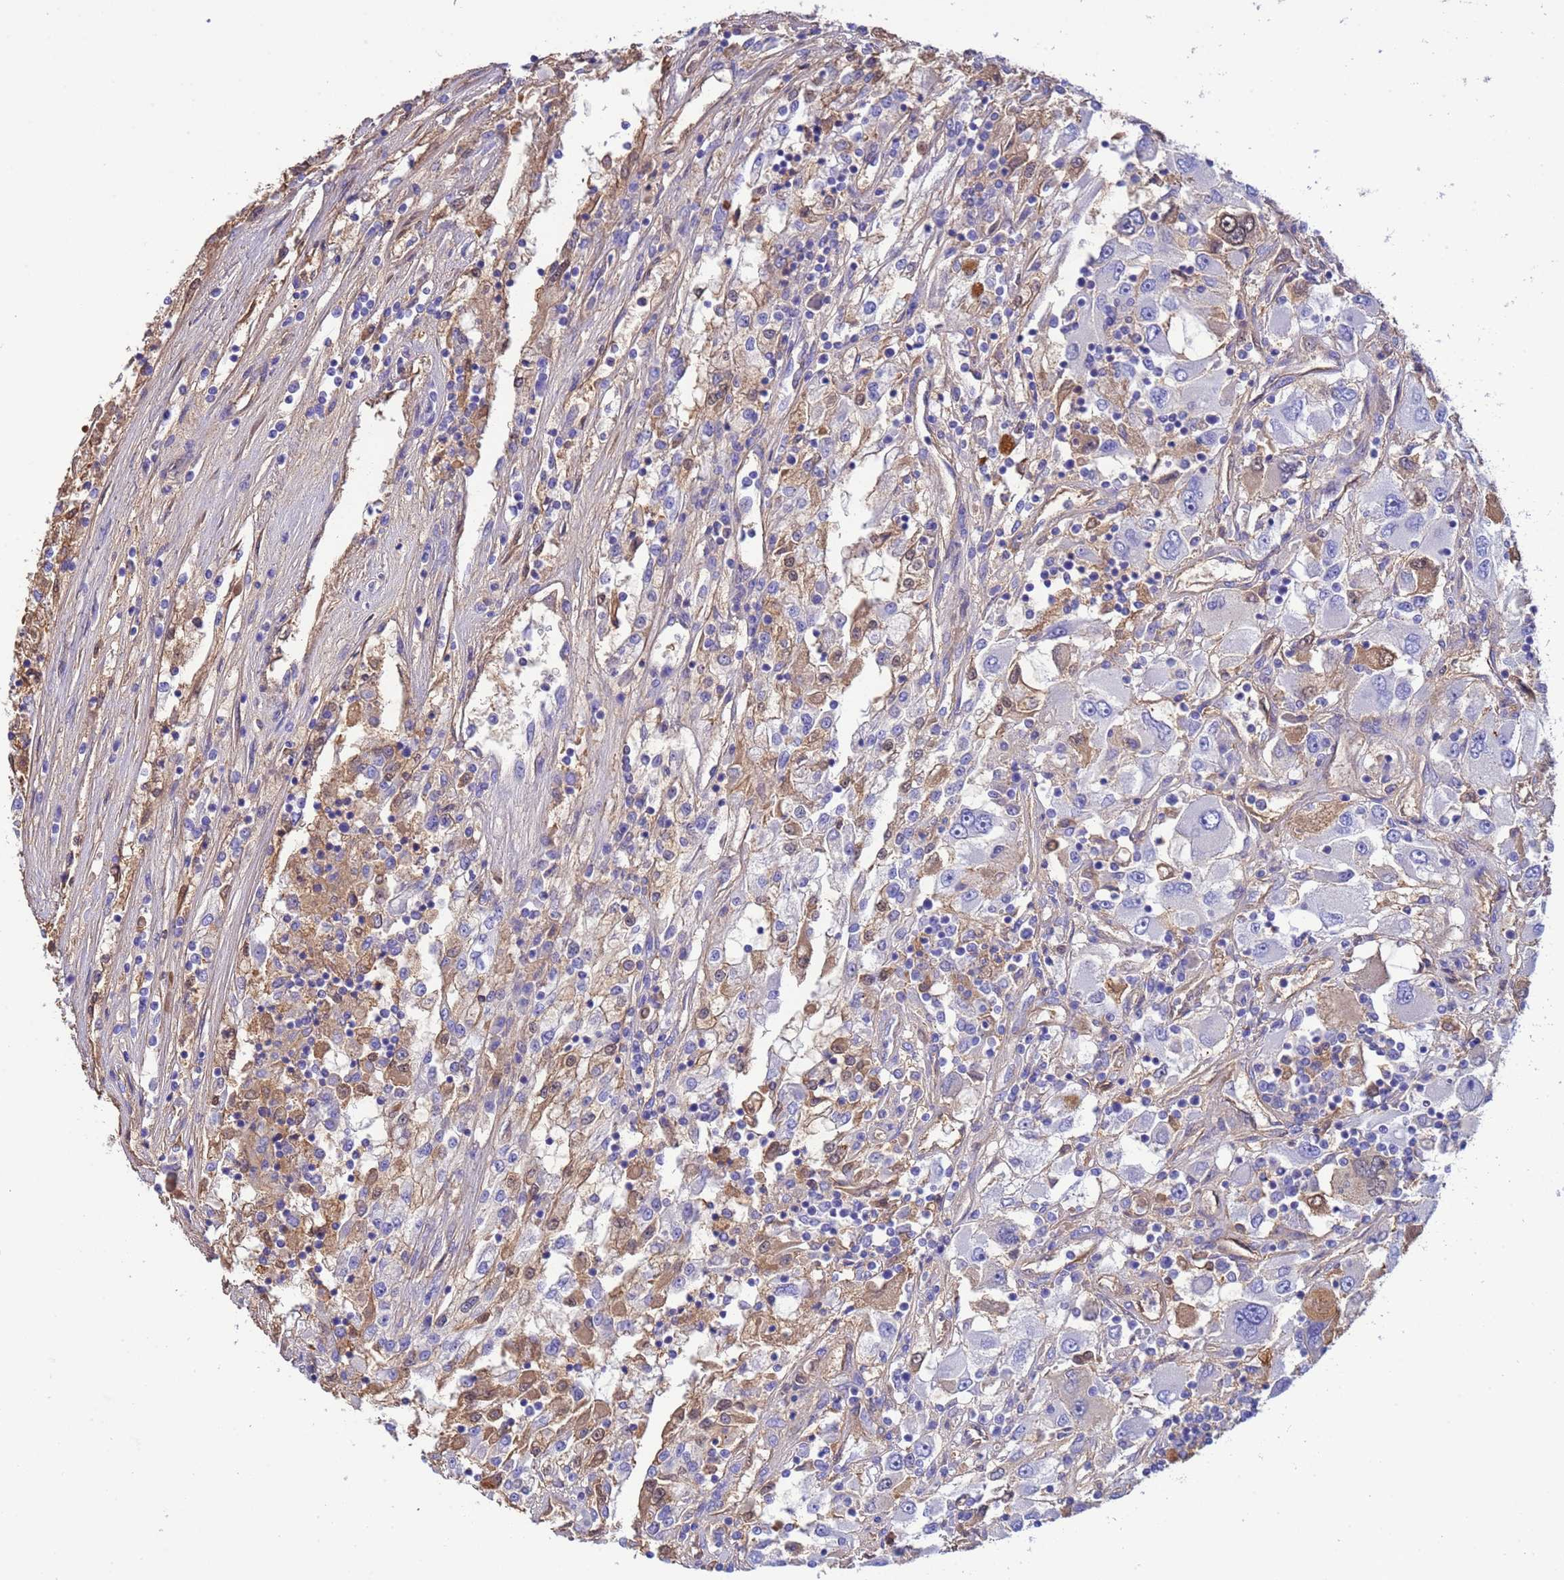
{"staining": {"intensity": "moderate", "quantity": "<25%", "location": "cytoplasmic/membranous,nuclear"}, "tissue": "renal cancer", "cell_type": "Tumor cells", "image_type": "cancer", "snomed": [{"axis": "morphology", "description": "Adenocarcinoma, NOS"}, {"axis": "topography", "description": "Kidney"}], "caption": "Immunohistochemical staining of renal adenocarcinoma shows low levels of moderate cytoplasmic/membranous and nuclear protein positivity in about <25% of tumor cells.", "gene": "H1-7", "patient": {"sex": "female", "age": 52}}